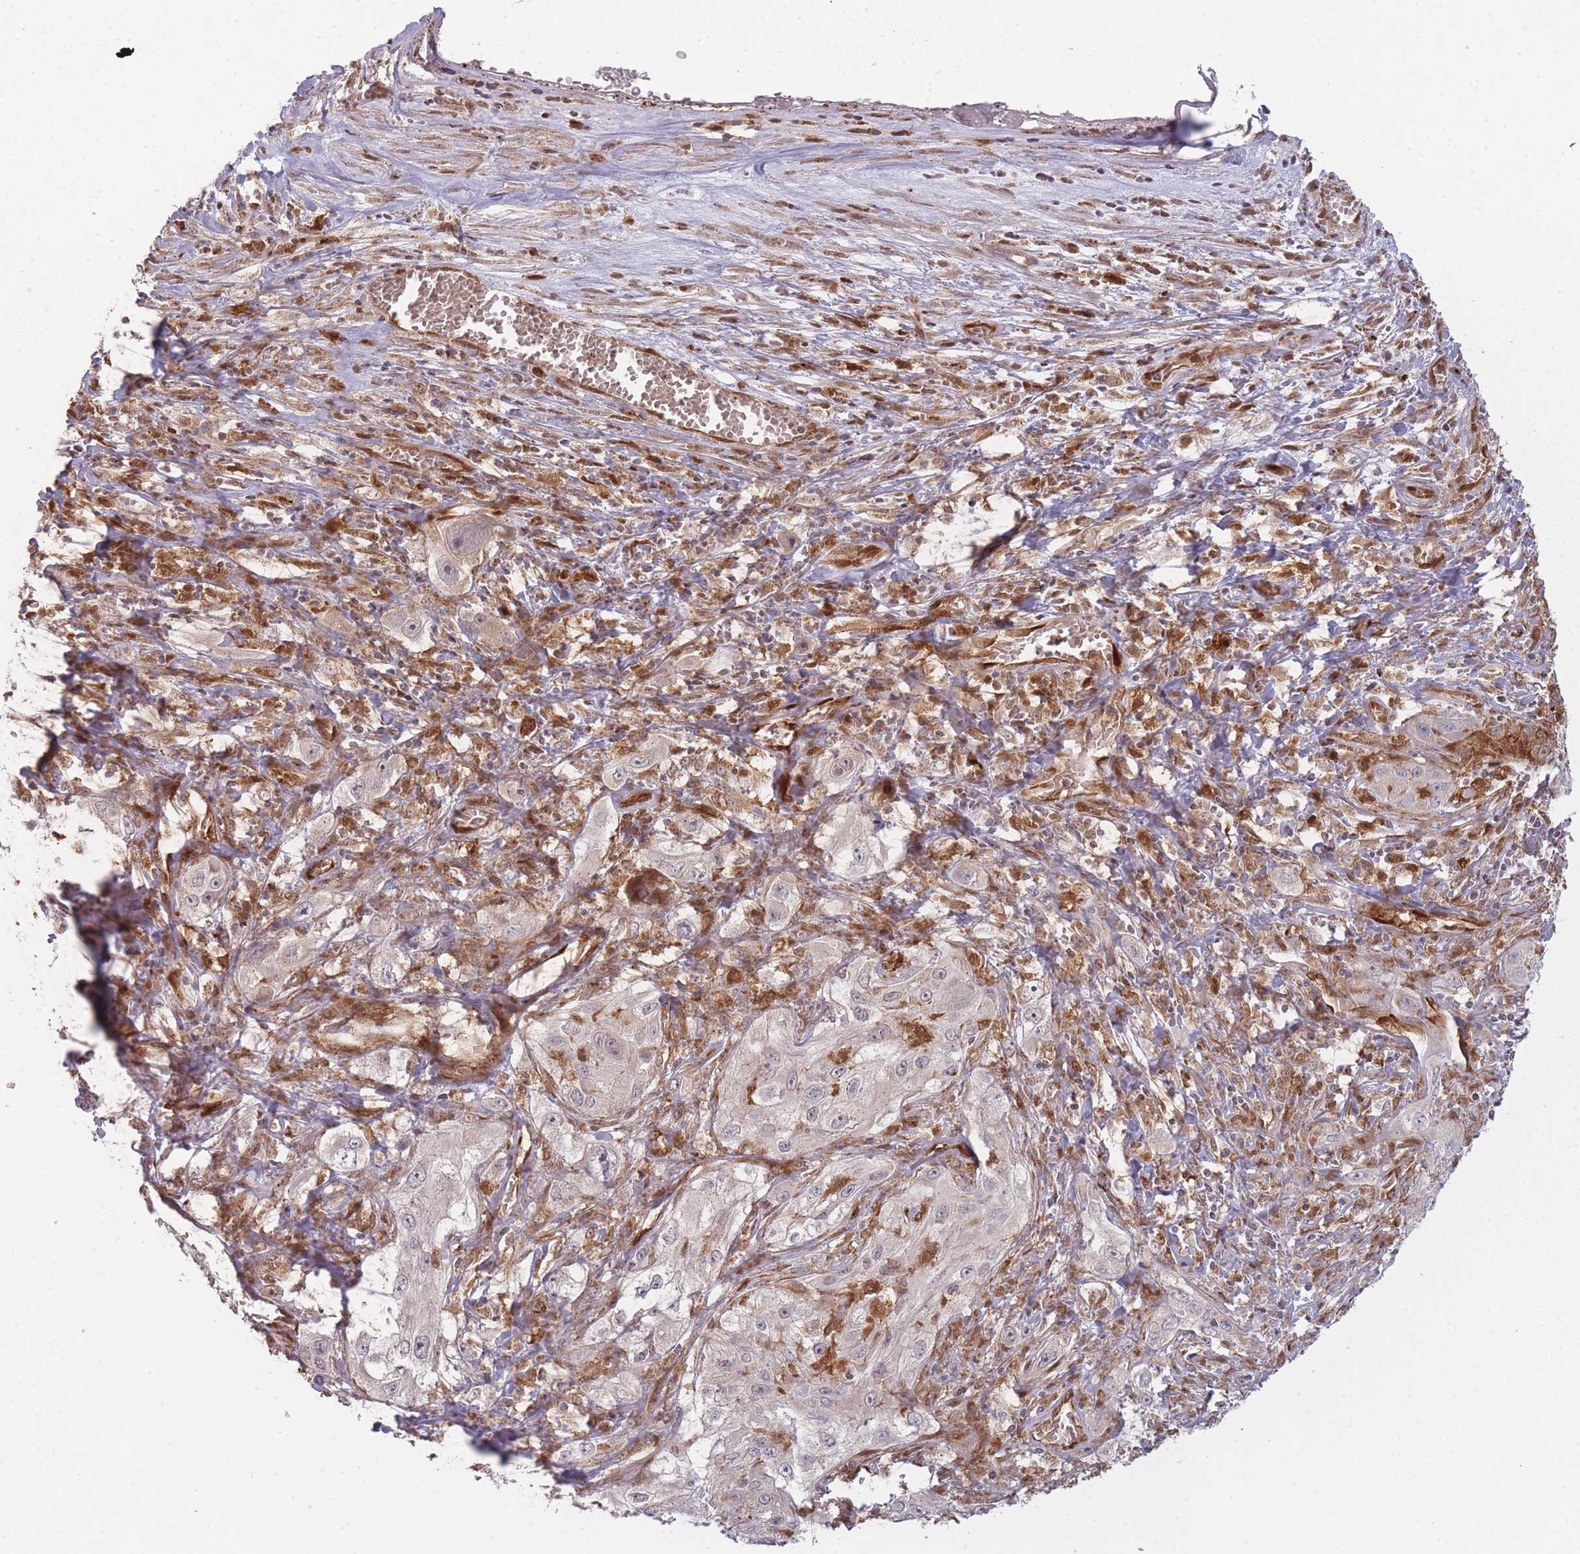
{"staining": {"intensity": "negative", "quantity": "none", "location": "none"}, "tissue": "lung cancer", "cell_type": "Tumor cells", "image_type": "cancer", "snomed": [{"axis": "morphology", "description": "Squamous cell carcinoma, NOS"}, {"axis": "topography", "description": "Lung"}], "caption": "Immunohistochemical staining of human lung cancer (squamous cell carcinoma) exhibits no significant staining in tumor cells.", "gene": "LGALS9", "patient": {"sex": "female", "age": 69}}